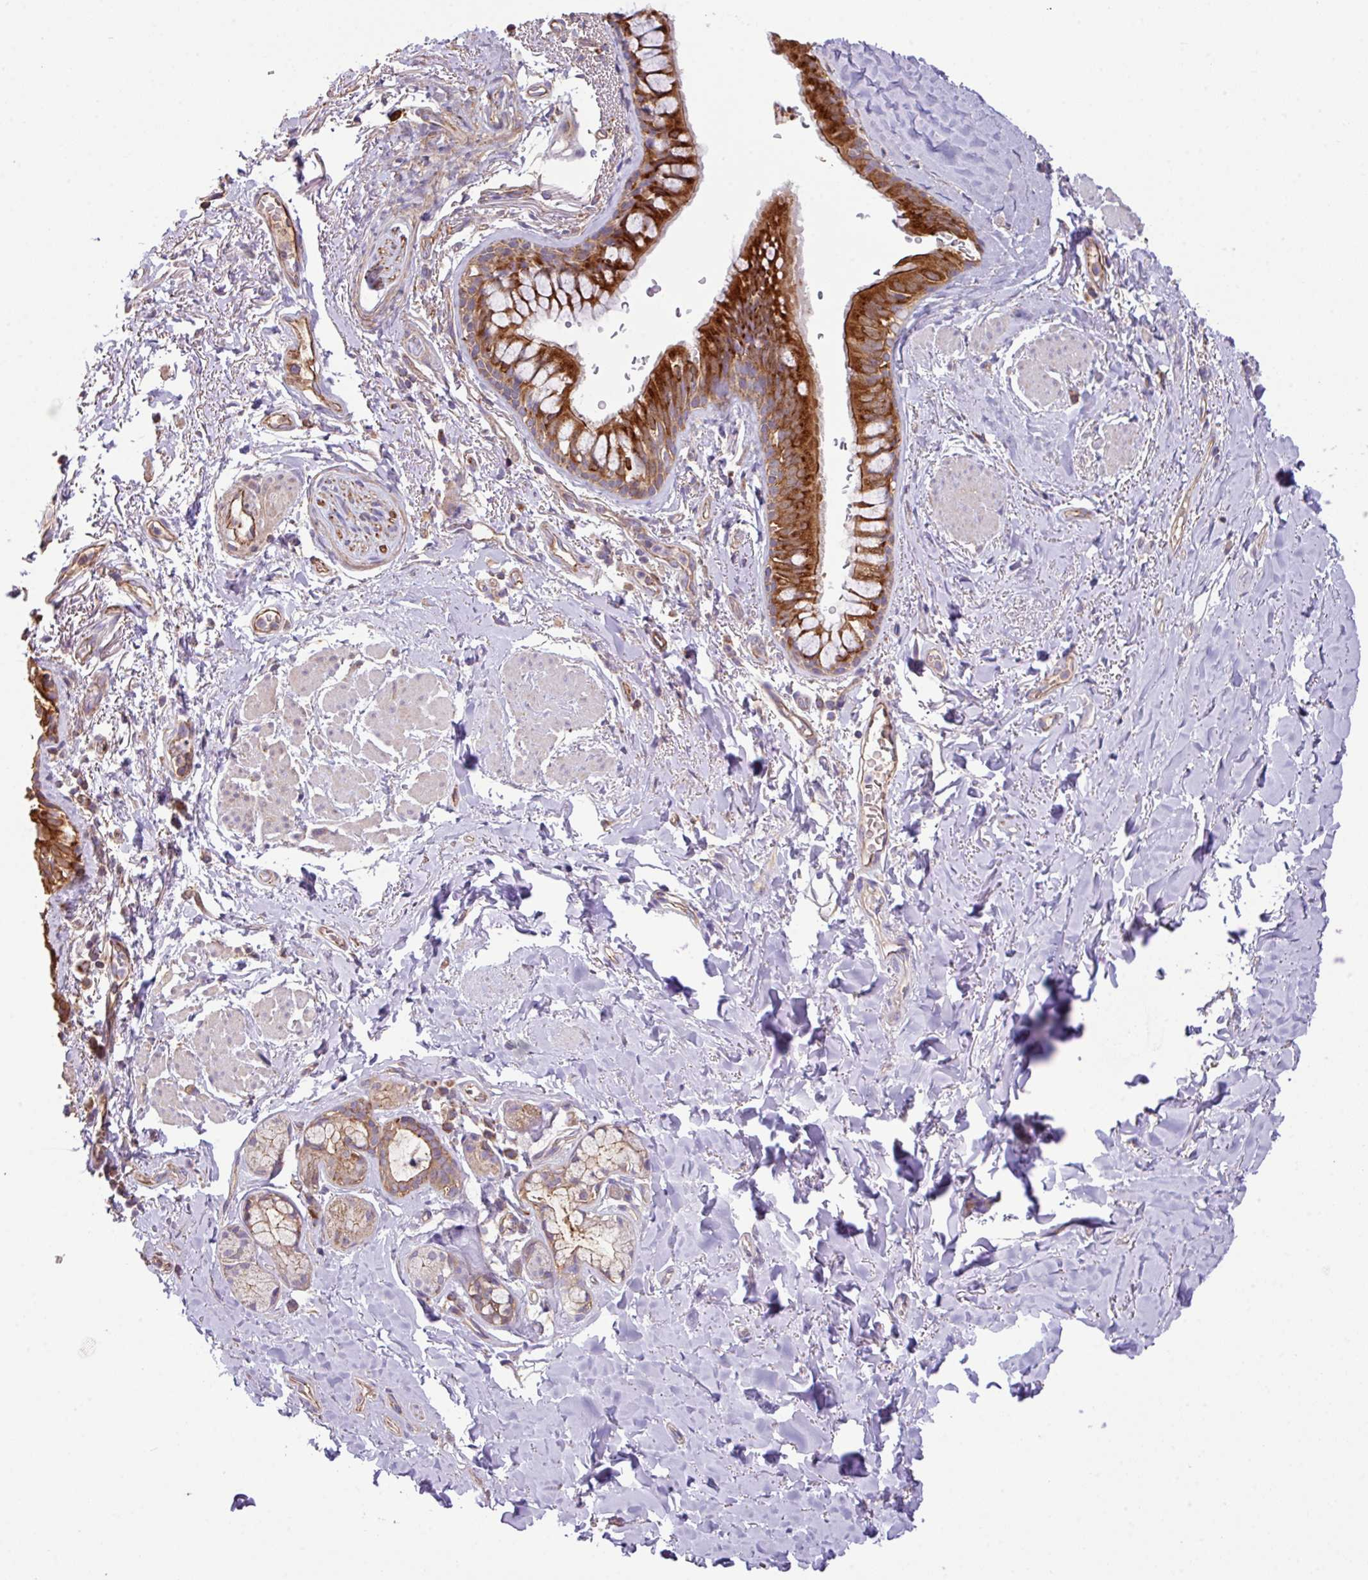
{"staining": {"intensity": "strong", "quantity": ">75%", "location": "cytoplasmic/membranous"}, "tissue": "bronchus", "cell_type": "Respiratory epithelial cells", "image_type": "normal", "snomed": [{"axis": "morphology", "description": "Normal tissue, NOS"}, {"axis": "topography", "description": "Bronchus"}], "caption": "Normal bronchus exhibits strong cytoplasmic/membranous expression in approximately >75% of respiratory epithelial cells.", "gene": "LRRC53", "patient": {"sex": "male", "age": 67}}